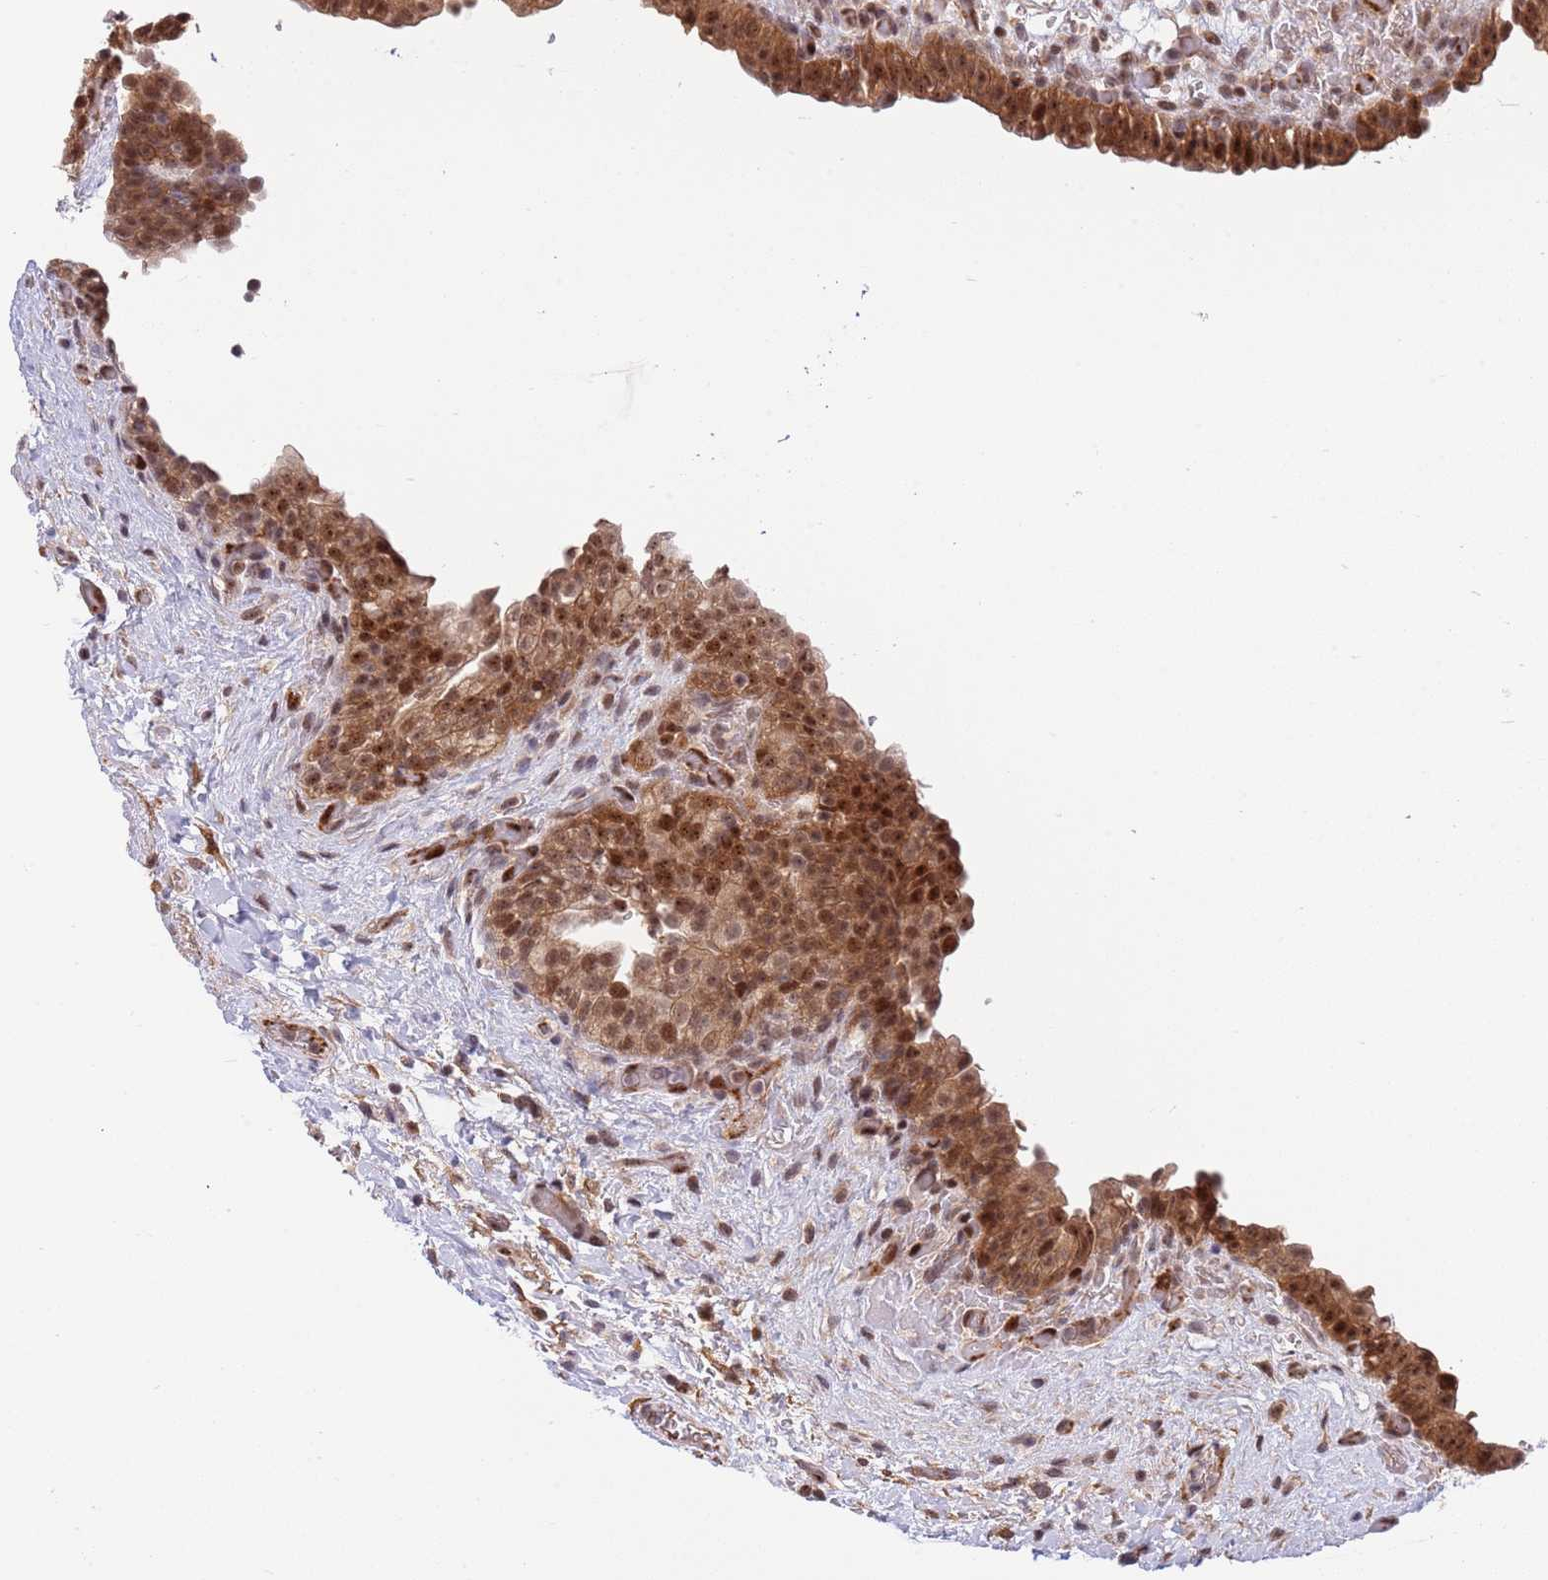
{"staining": {"intensity": "moderate", "quantity": ">75%", "location": "cytoplasmic/membranous,nuclear"}, "tissue": "urinary bladder", "cell_type": "Urothelial cells", "image_type": "normal", "snomed": [{"axis": "morphology", "description": "Normal tissue, NOS"}, {"axis": "topography", "description": "Urinary bladder"}], "caption": "Brown immunohistochemical staining in unremarkable human urinary bladder reveals moderate cytoplasmic/membranous,nuclear positivity in about >75% of urothelial cells. (DAB (3,3'-diaminobenzidine) IHC with brightfield microscopy, high magnification).", "gene": "TBX10", "patient": {"sex": "male", "age": 69}}